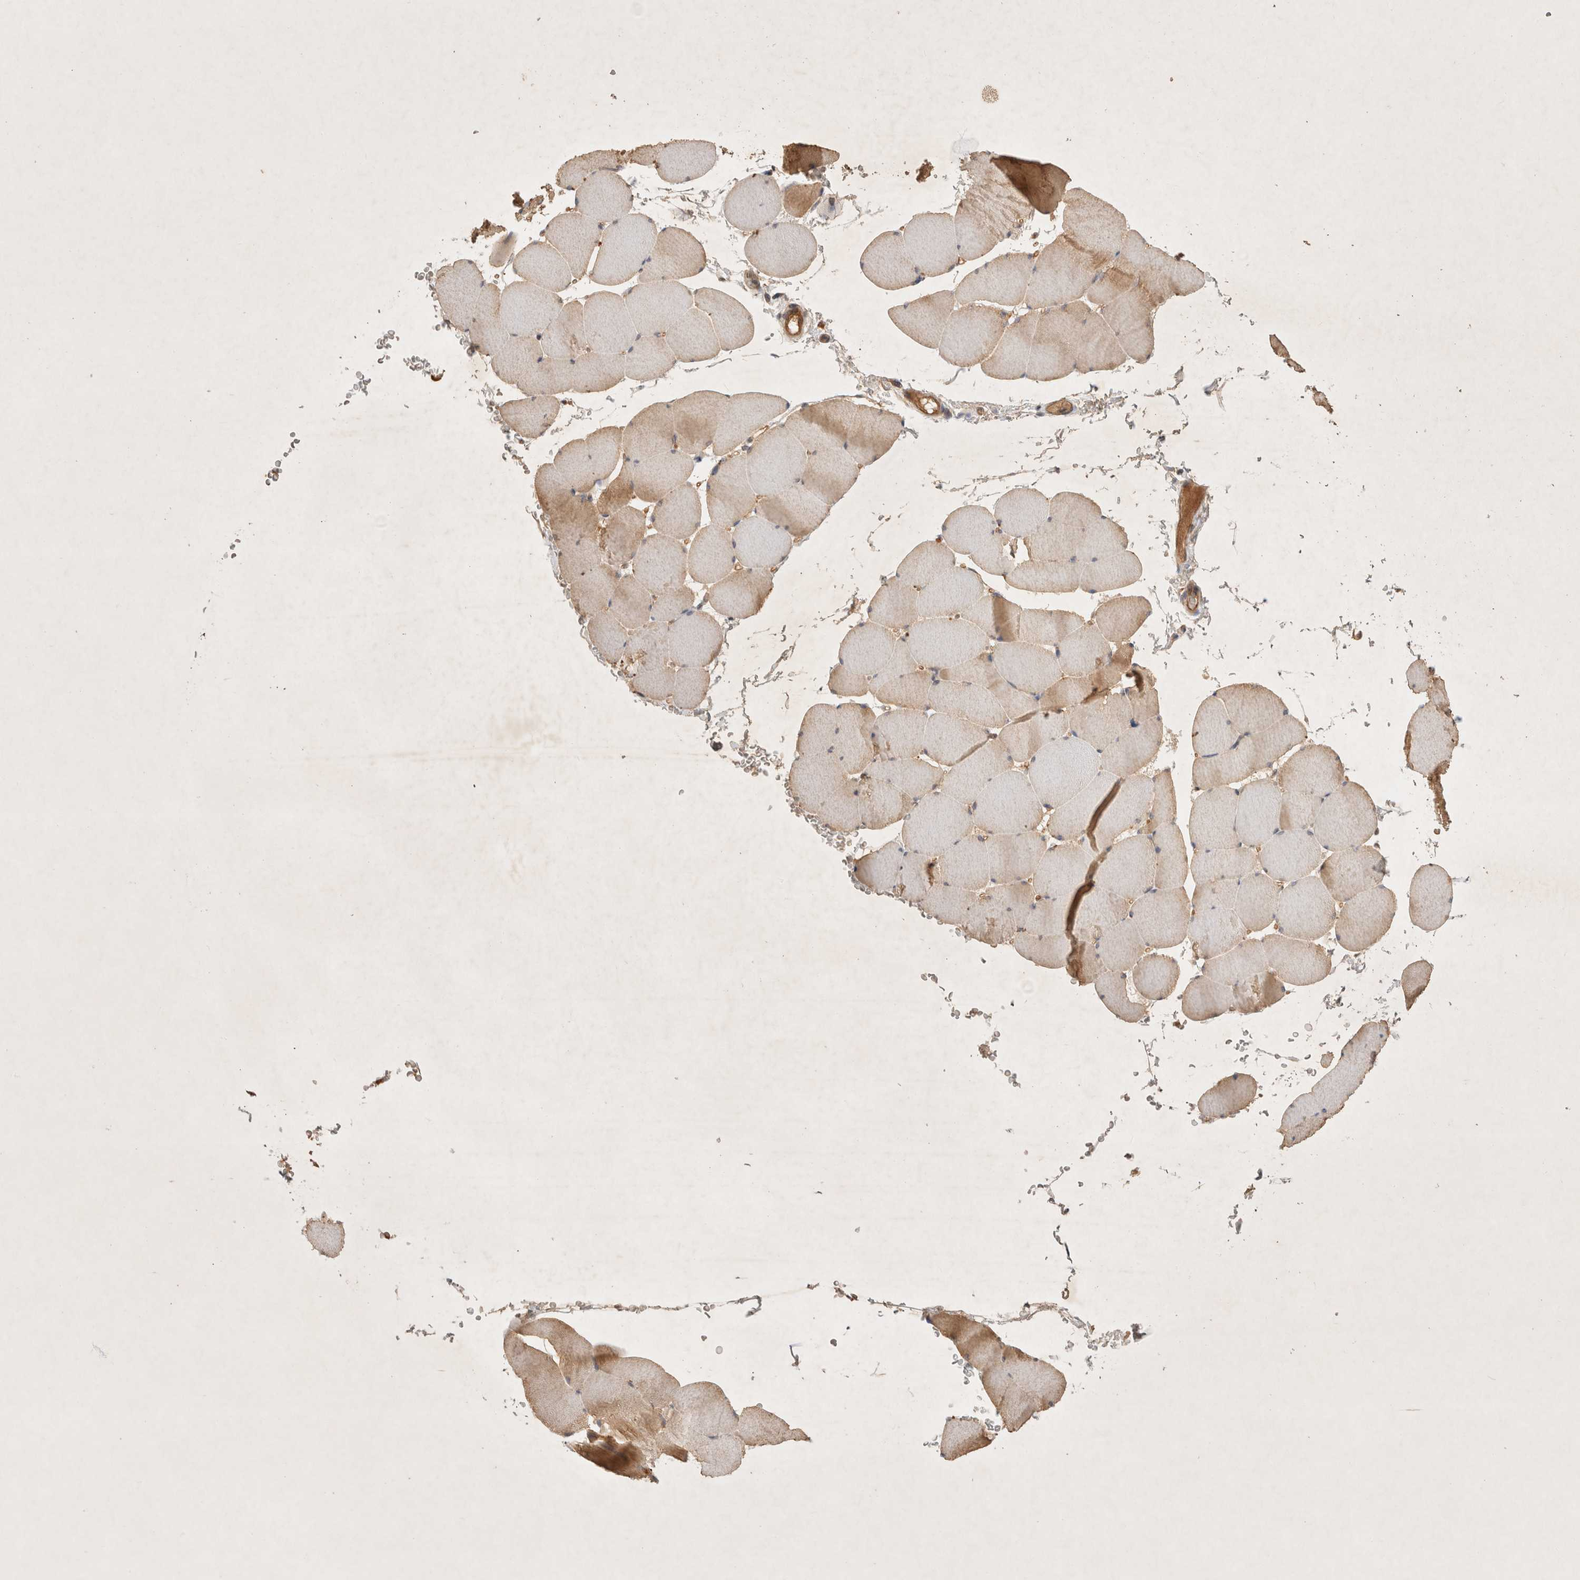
{"staining": {"intensity": "moderate", "quantity": ">75%", "location": "cytoplasmic/membranous"}, "tissue": "skeletal muscle", "cell_type": "Myocytes", "image_type": "normal", "snomed": [{"axis": "morphology", "description": "Normal tissue, NOS"}, {"axis": "topography", "description": "Skeletal muscle"}], "caption": "A brown stain shows moderate cytoplasmic/membranous staining of a protein in myocytes of benign skeletal muscle. (Stains: DAB (3,3'-diaminobenzidine) in brown, nuclei in blue, Microscopy: brightfield microscopy at high magnification).", "gene": "YES1", "patient": {"sex": "male", "age": 62}}